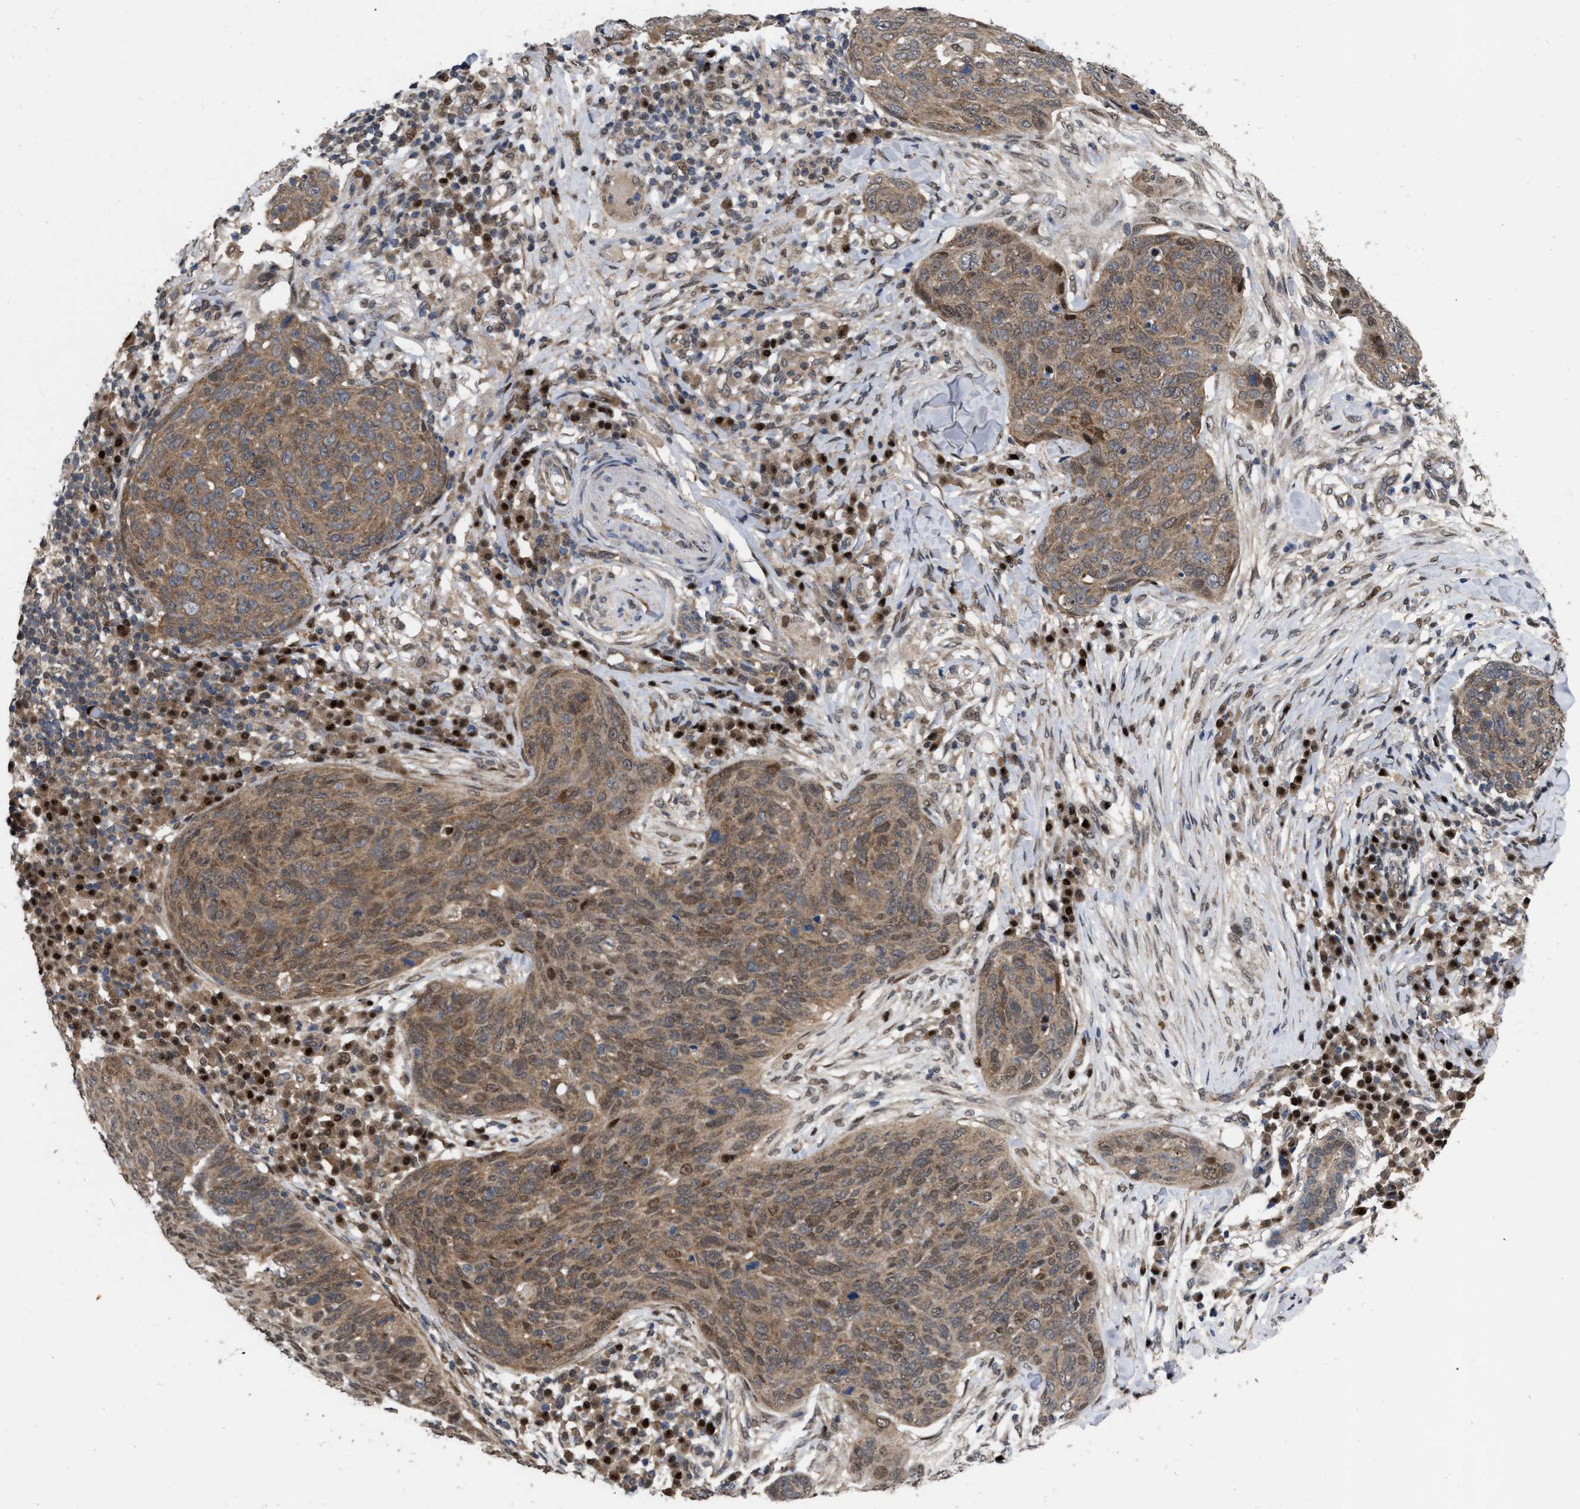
{"staining": {"intensity": "moderate", "quantity": ">75%", "location": "cytoplasmic/membranous,nuclear"}, "tissue": "skin cancer", "cell_type": "Tumor cells", "image_type": "cancer", "snomed": [{"axis": "morphology", "description": "Squamous cell carcinoma in situ, NOS"}, {"axis": "morphology", "description": "Squamous cell carcinoma, NOS"}, {"axis": "topography", "description": "Skin"}], "caption": "The immunohistochemical stain highlights moderate cytoplasmic/membranous and nuclear staining in tumor cells of skin cancer (squamous cell carcinoma in situ) tissue.", "gene": "MDM4", "patient": {"sex": "male", "age": 93}}